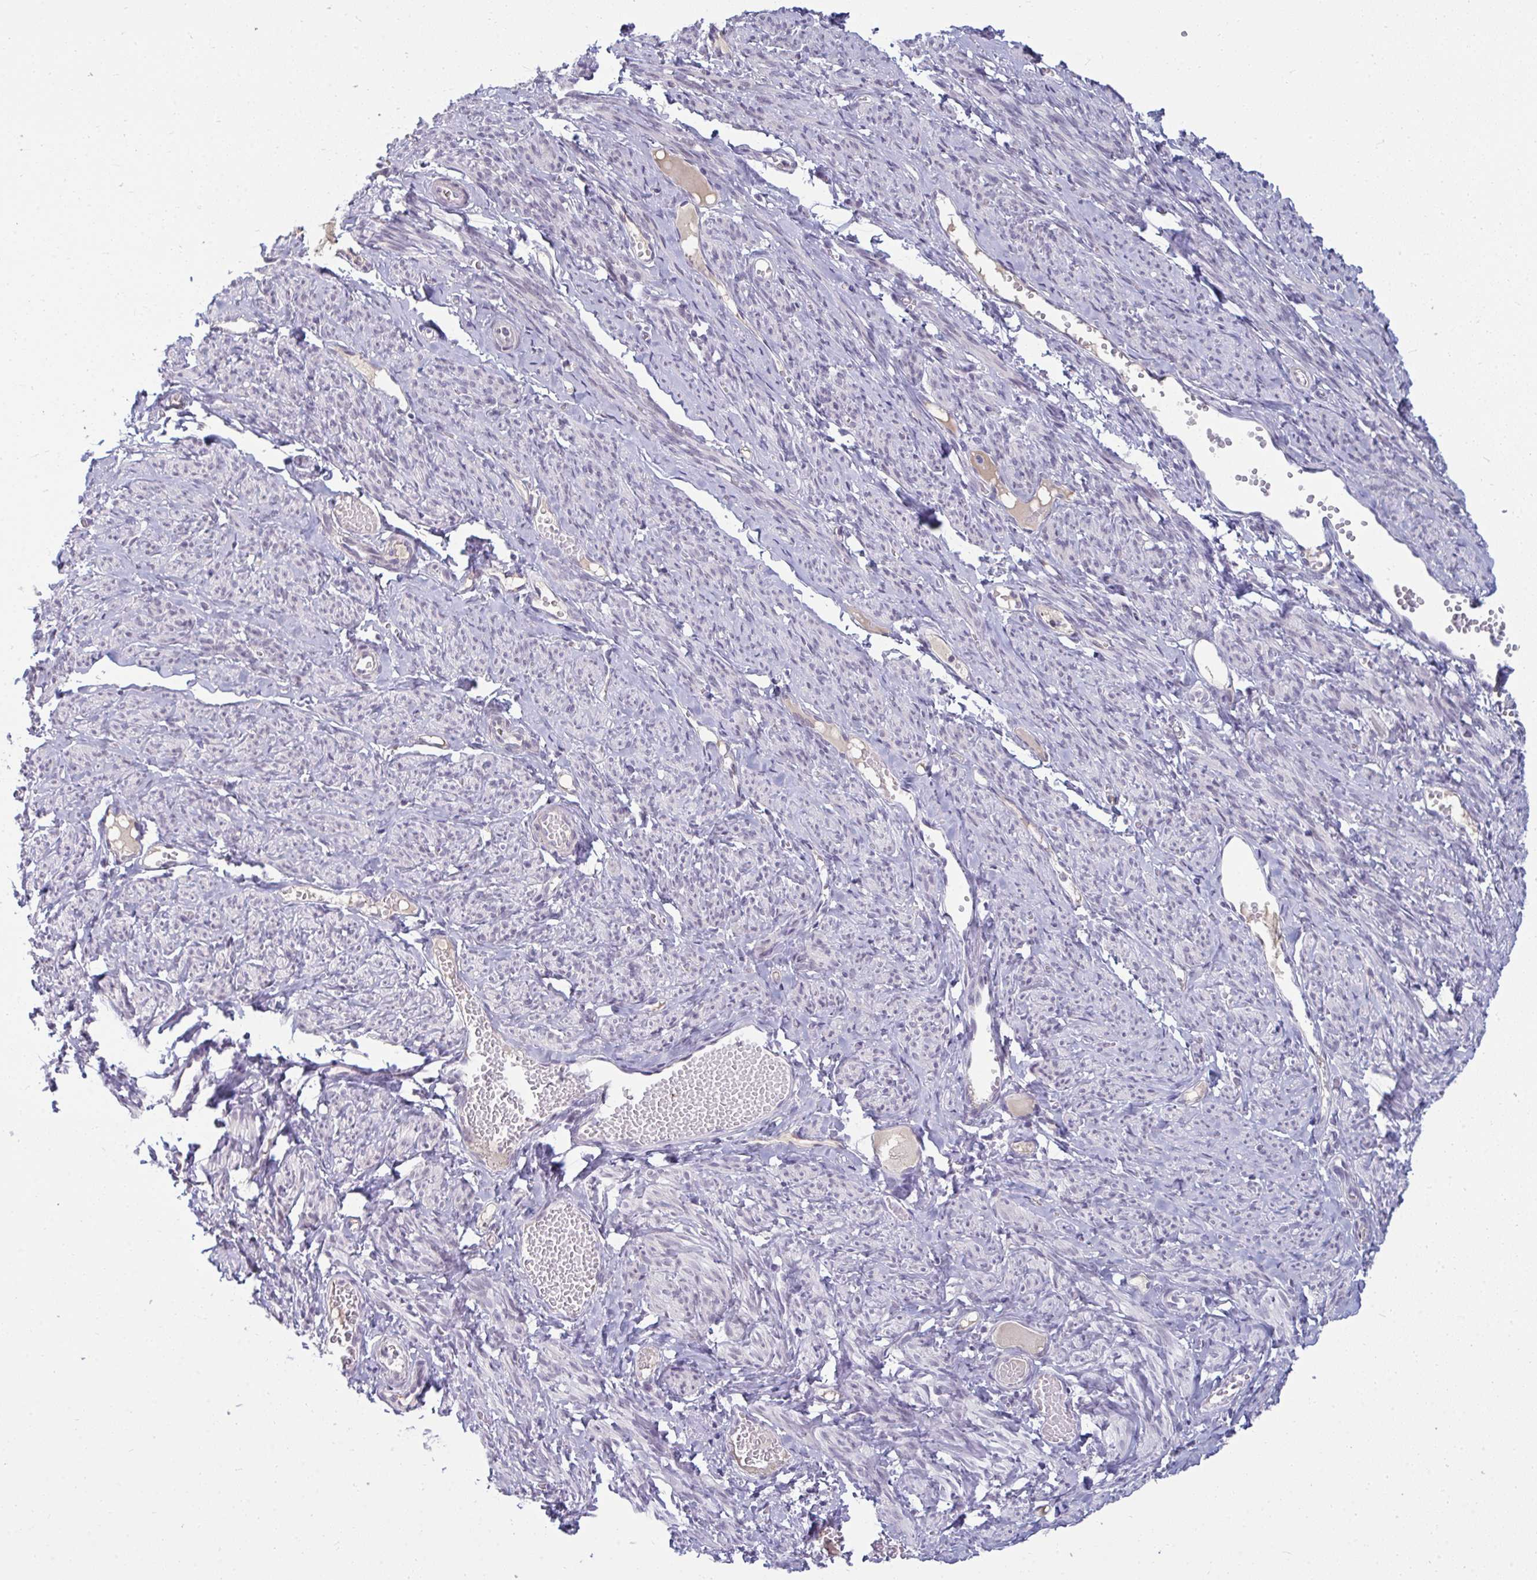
{"staining": {"intensity": "weak", "quantity": "25%-75%", "location": "cytoplasmic/membranous"}, "tissue": "smooth muscle", "cell_type": "Smooth muscle cells", "image_type": "normal", "snomed": [{"axis": "morphology", "description": "Normal tissue, NOS"}, {"axis": "topography", "description": "Smooth muscle"}], "caption": "High-power microscopy captured an immunohistochemistry image of benign smooth muscle, revealing weak cytoplasmic/membranous staining in approximately 25%-75% of smooth muscle cells.", "gene": "RNASEH1", "patient": {"sex": "female", "age": 65}}